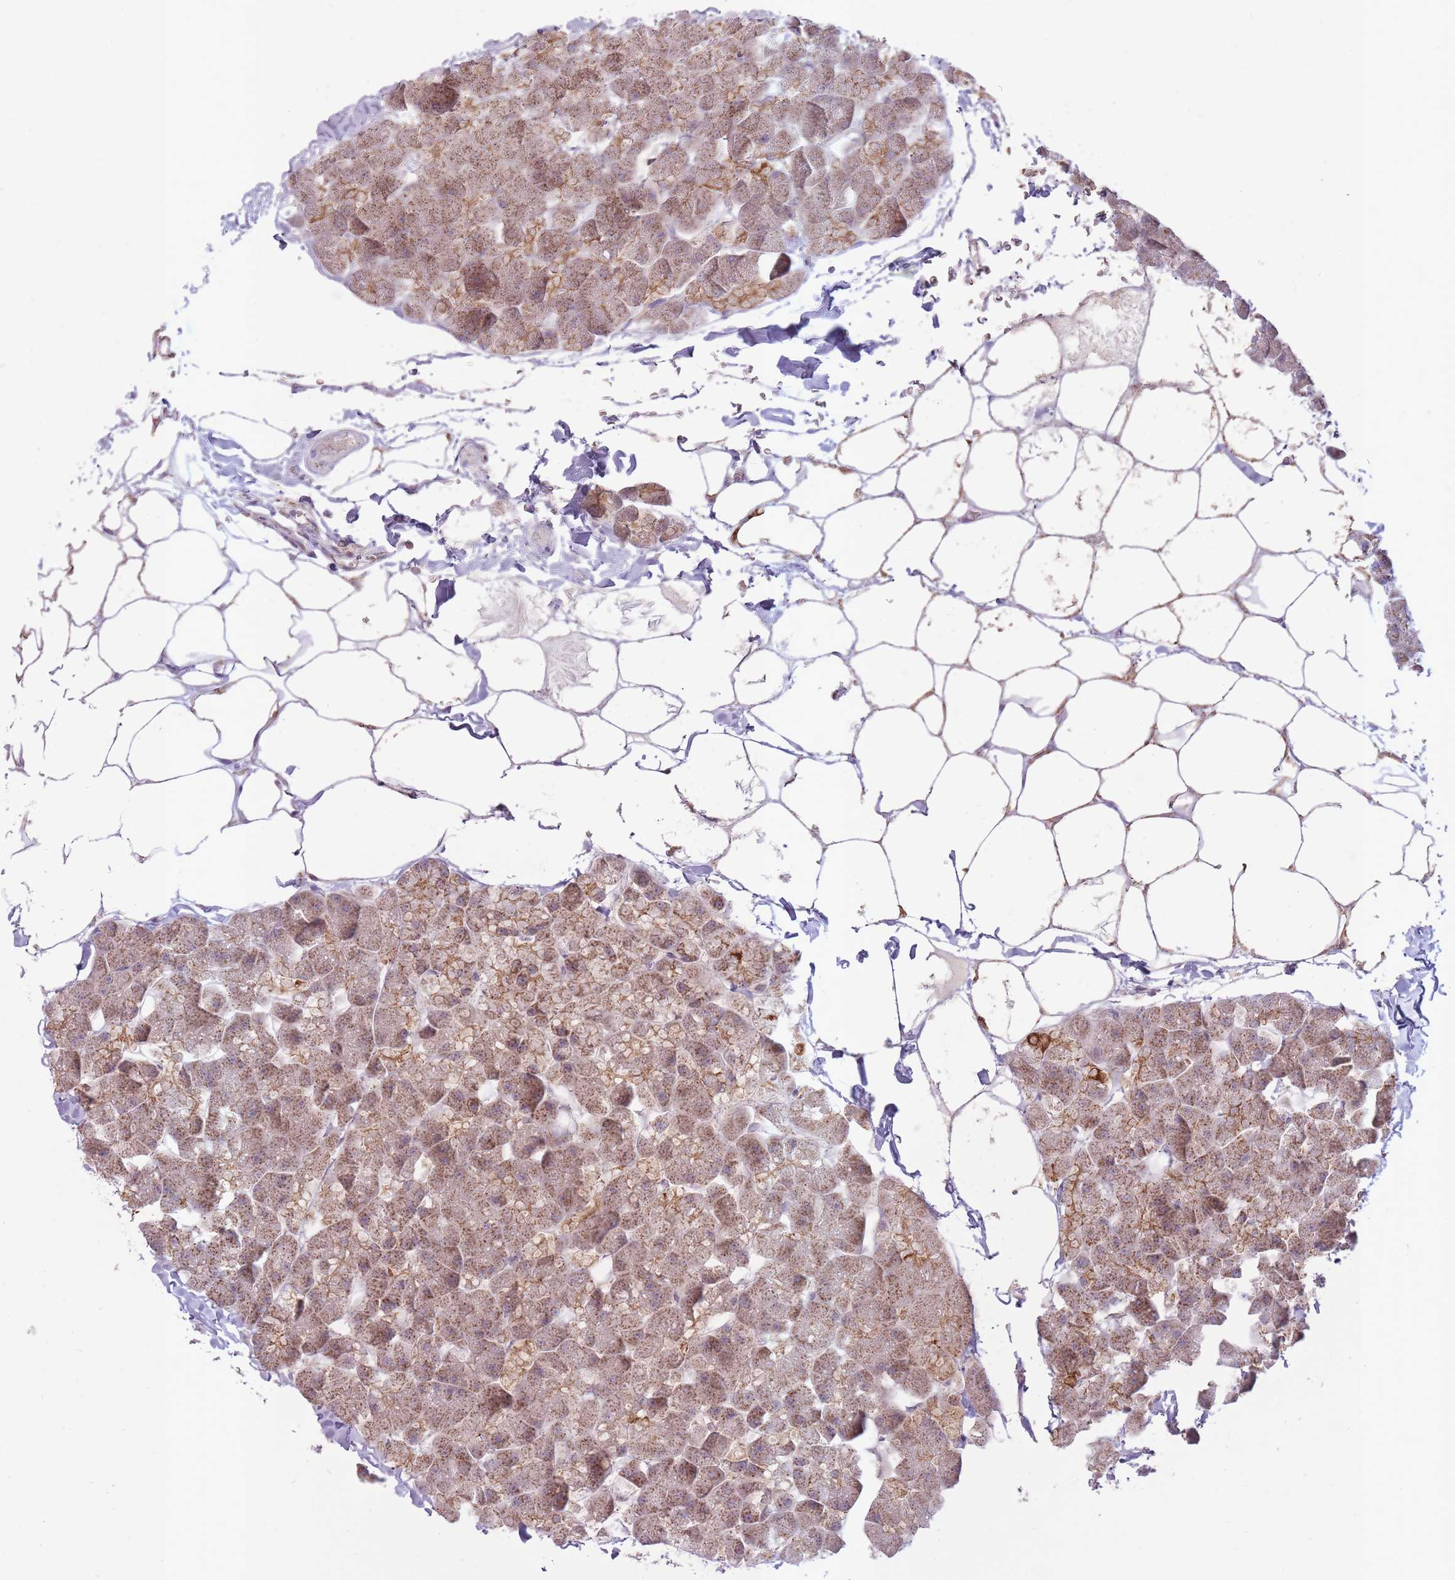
{"staining": {"intensity": "strong", "quantity": "25%-75%", "location": "cytoplasmic/membranous"}, "tissue": "pancreas", "cell_type": "Exocrine glandular cells", "image_type": "normal", "snomed": [{"axis": "morphology", "description": "Normal tissue, NOS"}, {"axis": "topography", "description": "Pancreas"}], "caption": "This histopathology image reveals immunohistochemistry staining of unremarkable human pancreas, with high strong cytoplasmic/membranous expression in about 25%-75% of exocrine glandular cells.", "gene": "LIN7C", "patient": {"sex": "male", "age": 35}}